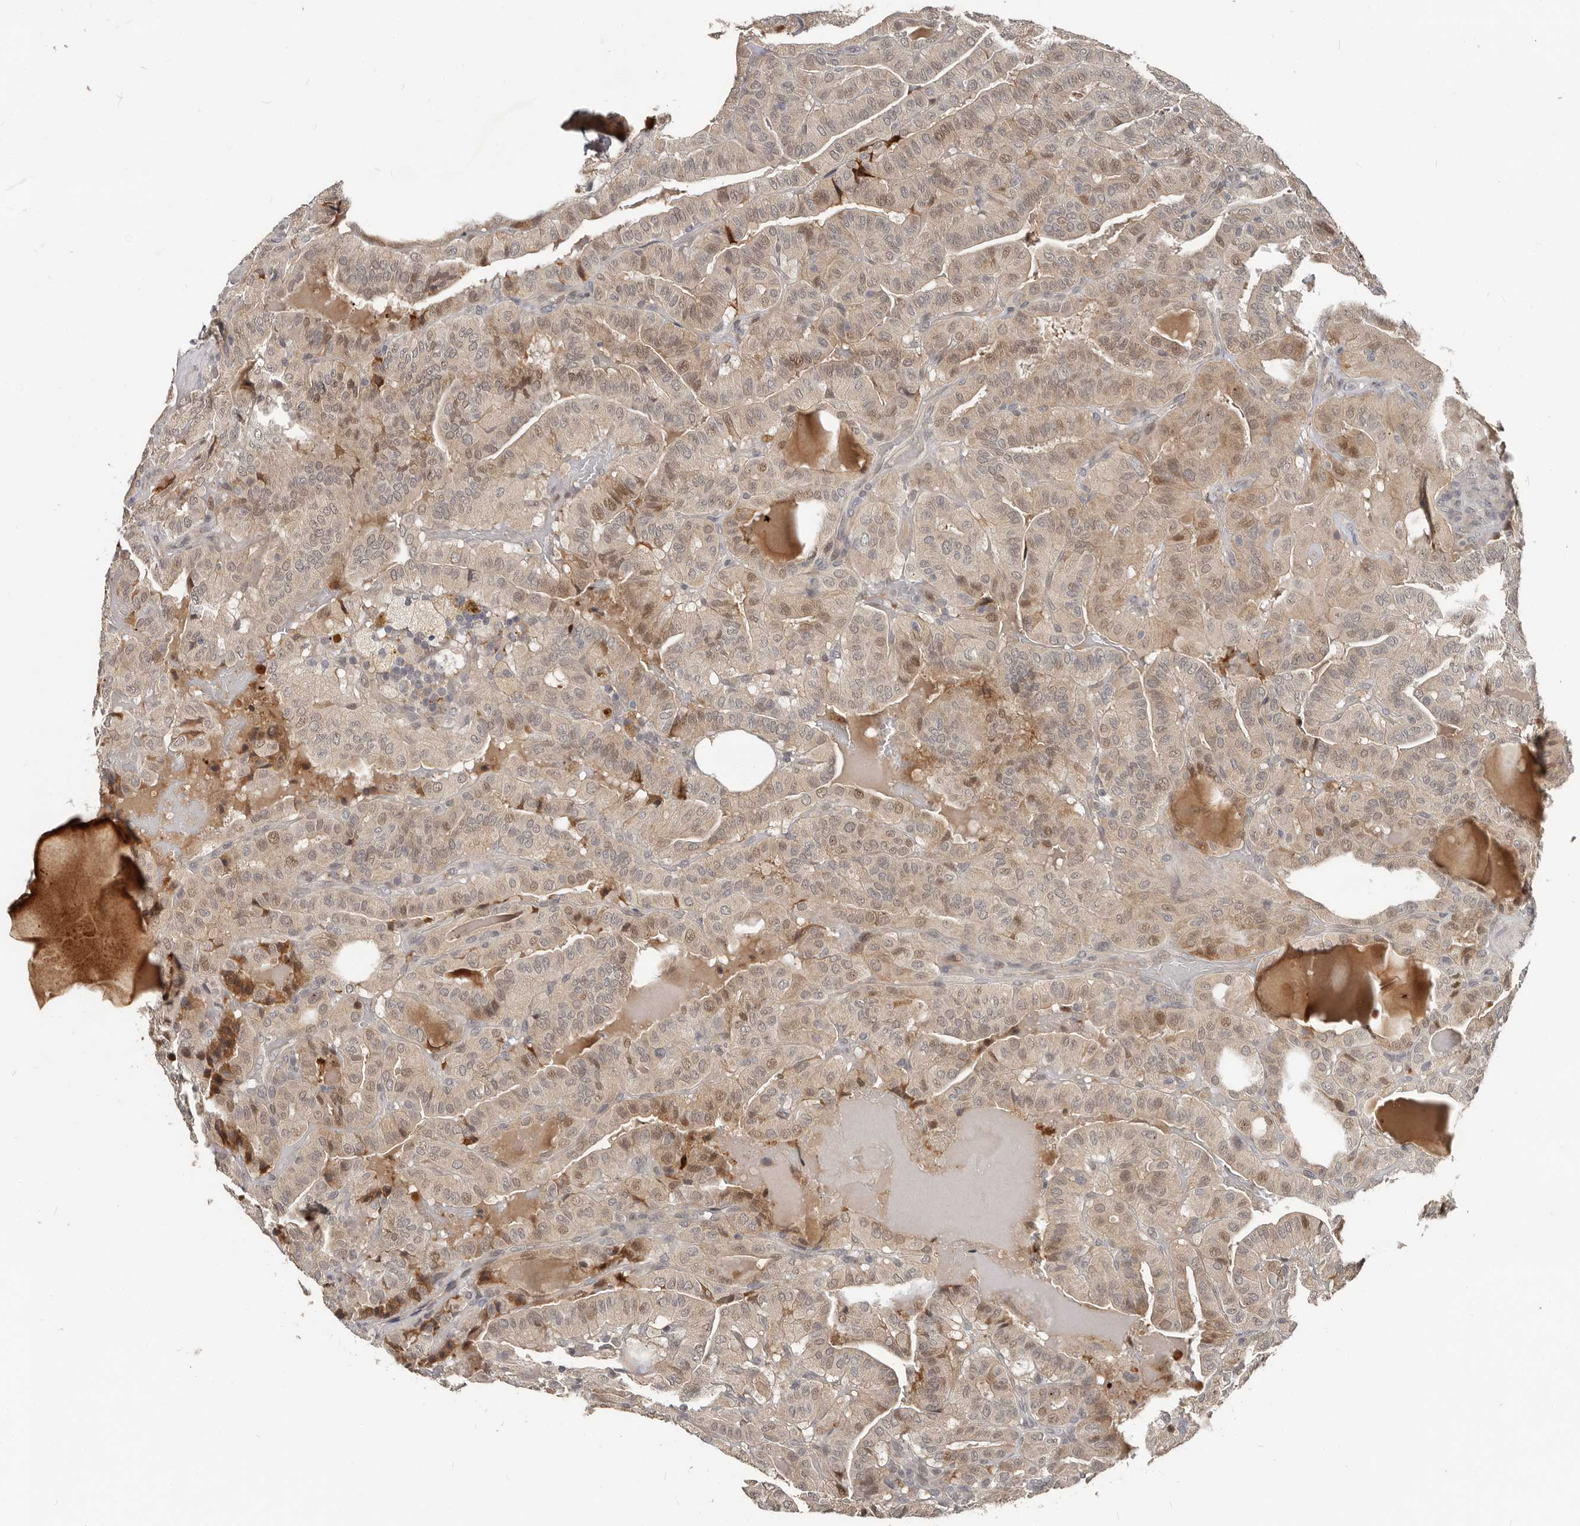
{"staining": {"intensity": "moderate", "quantity": "25%-75%", "location": "cytoplasmic/membranous,nuclear"}, "tissue": "thyroid cancer", "cell_type": "Tumor cells", "image_type": "cancer", "snomed": [{"axis": "morphology", "description": "Papillary adenocarcinoma, NOS"}, {"axis": "topography", "description": "Thyroid gland"}], "caption": "IHC image of thyroid cancer stained for a protein (brown), which reveals medium levels of moderate cytoplasmic/membranous and nuclear expression in approximately 25%-75% of tumor cells.", "gene": "APOL6", "patient": {"sex": "male", "age": 77}}